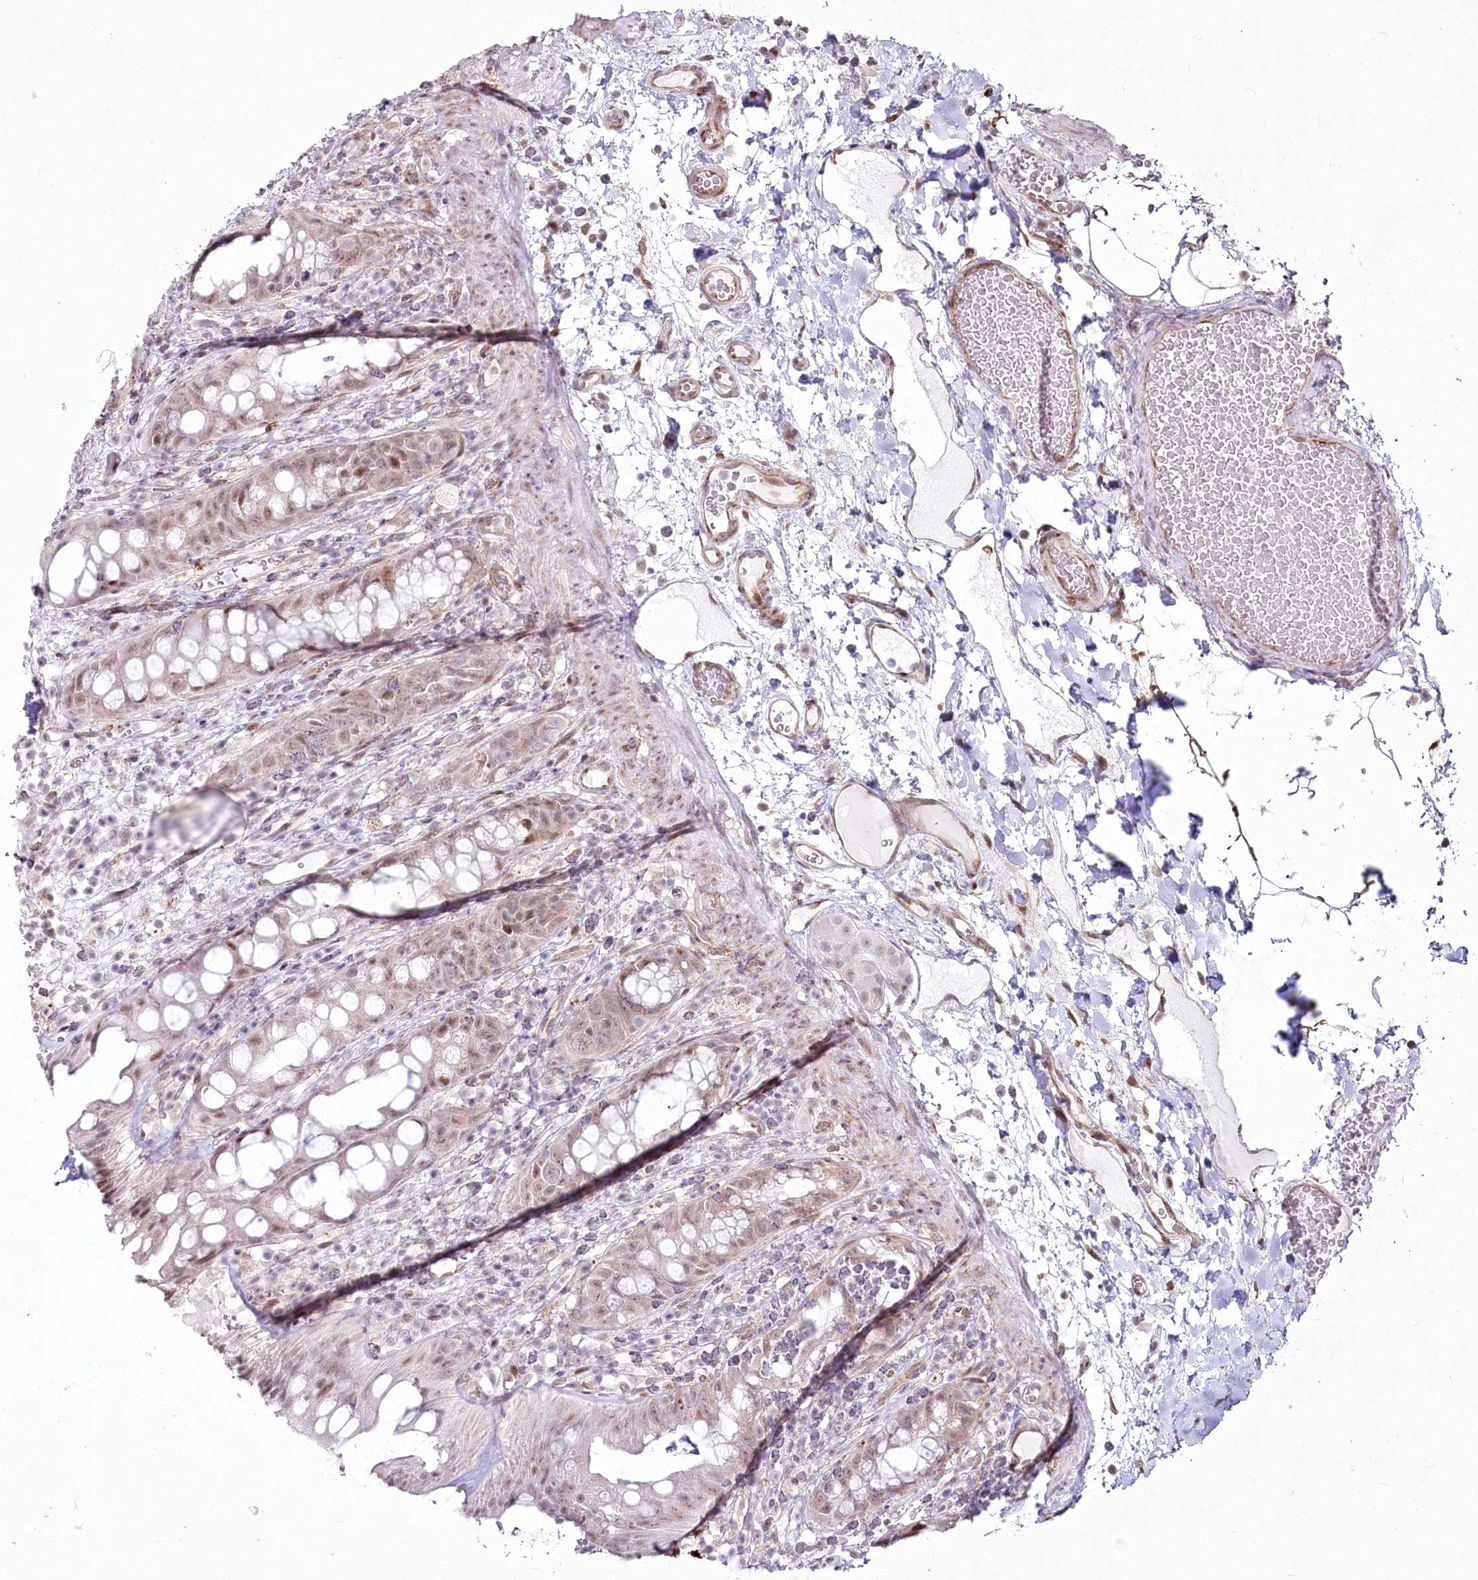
{"staining": {"intensity": "moderate", "quantity": "25%-75%", "location": "nuclear"}, "tissue": "rectum", "cell_type": "Glandular cells", "image_type": "normal", "snomed": [{"axis": "morphology", "description": "Normal tissue, NOS"}, {"axis": "topography", "description": "Rectum"}], "caption": "Brown immunohistochemical staining in benign human rectum demonstrates moderate nuclear expression in about 25%-75% of glandular cells.", "gene": "YBX3", "patient": {"sex": "female", "age": 57}}